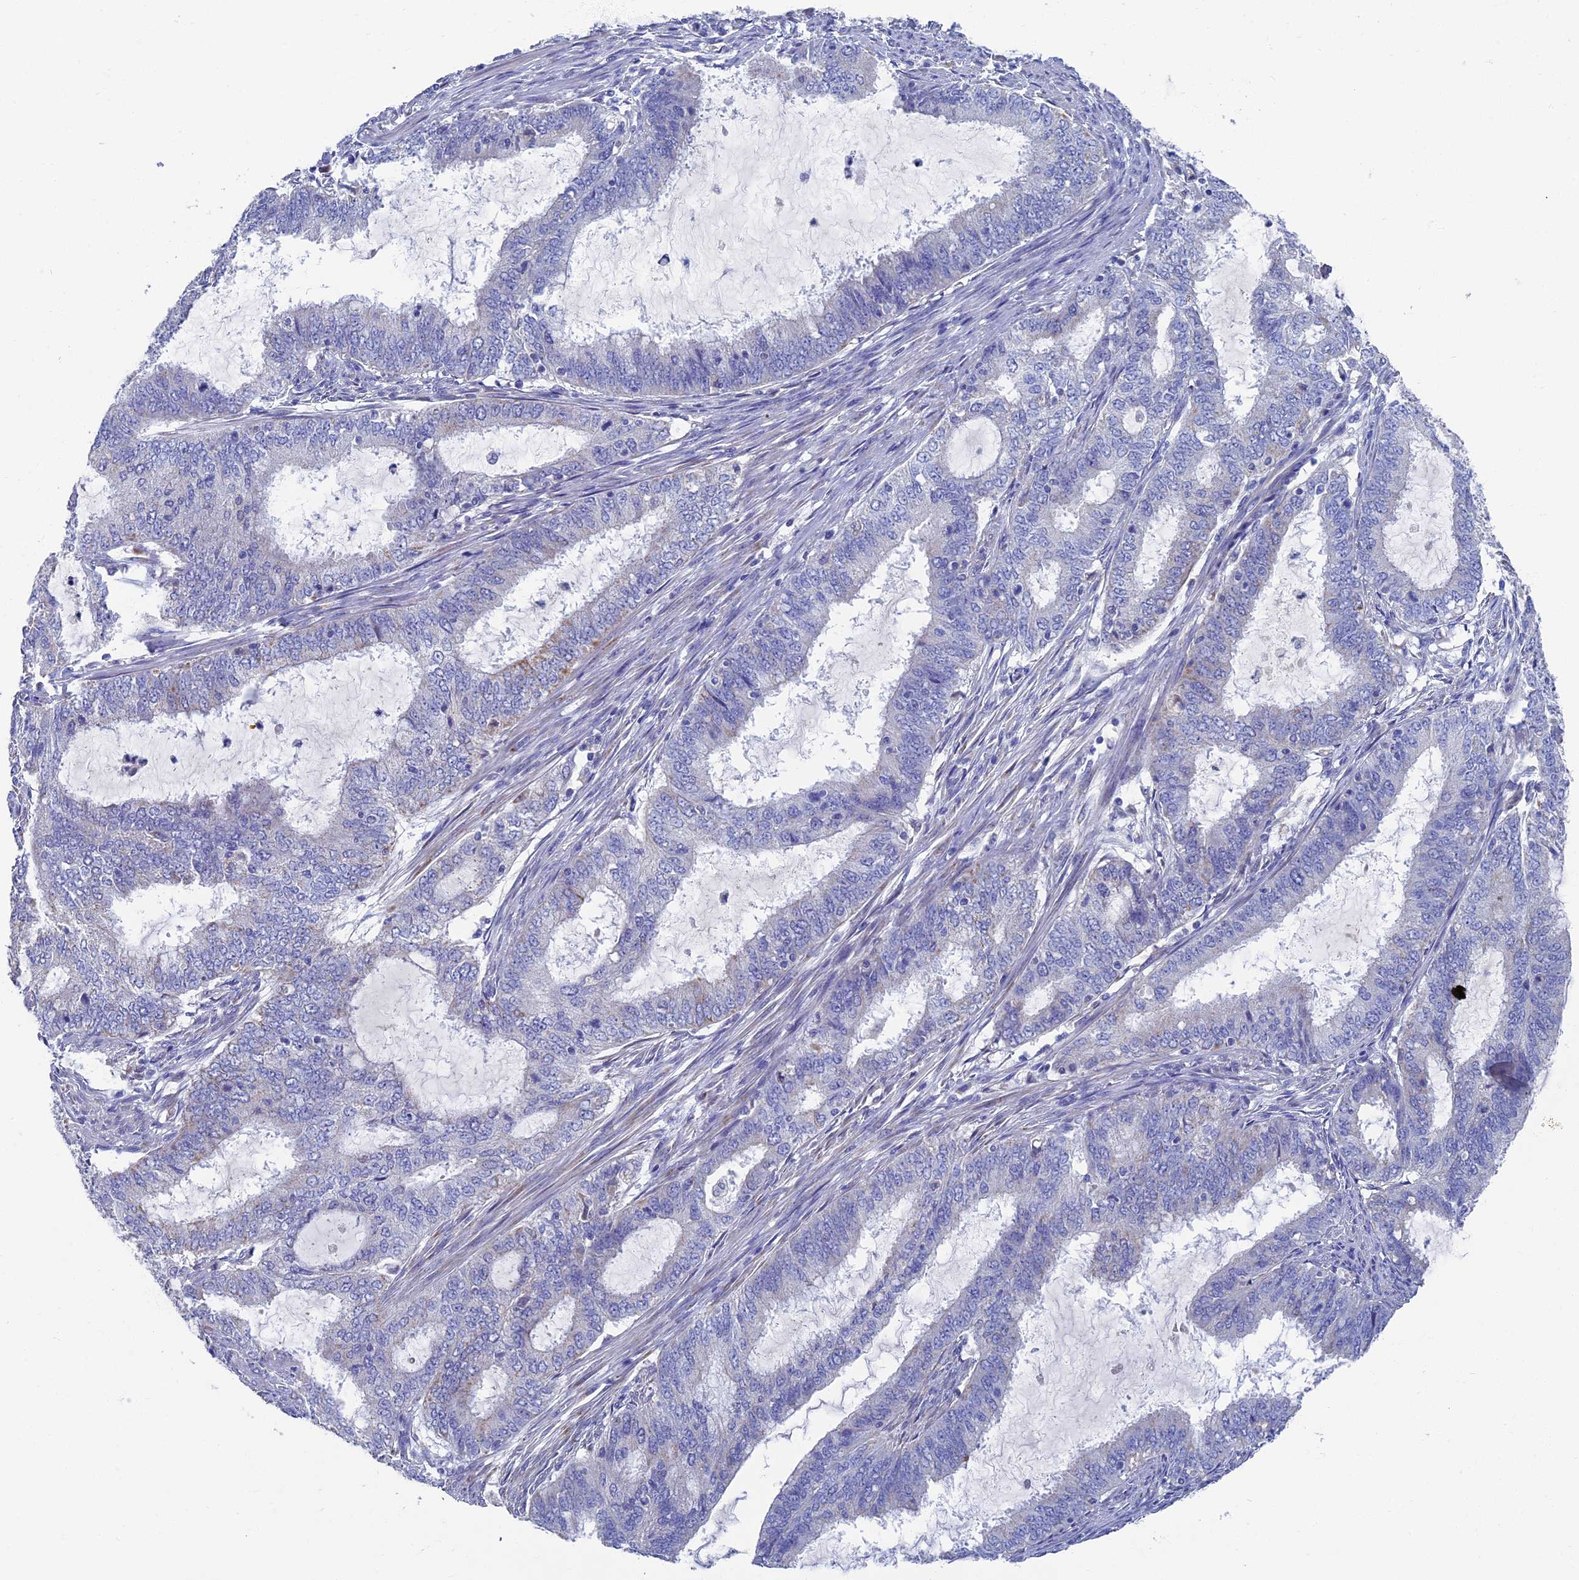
{"staining": {"intensity": "negative", "quantity": "none", "location": "none"}, "tissue": "endometrial cancer", "cell_type": "Tumor cells", "image_type": "cancer", "snomed": [{"axis": "morphology", "description": "Adenocarcinoma, NOS"}, {"axis": "topography", "description": "Endometrium"}], "caption": "This is an immunohistochemistry image of human adenocarcinoma (endometrial). There is no positivity in tumor cells.", "gene": "OAT", "patient": {"sex": "female", "age": 51}}